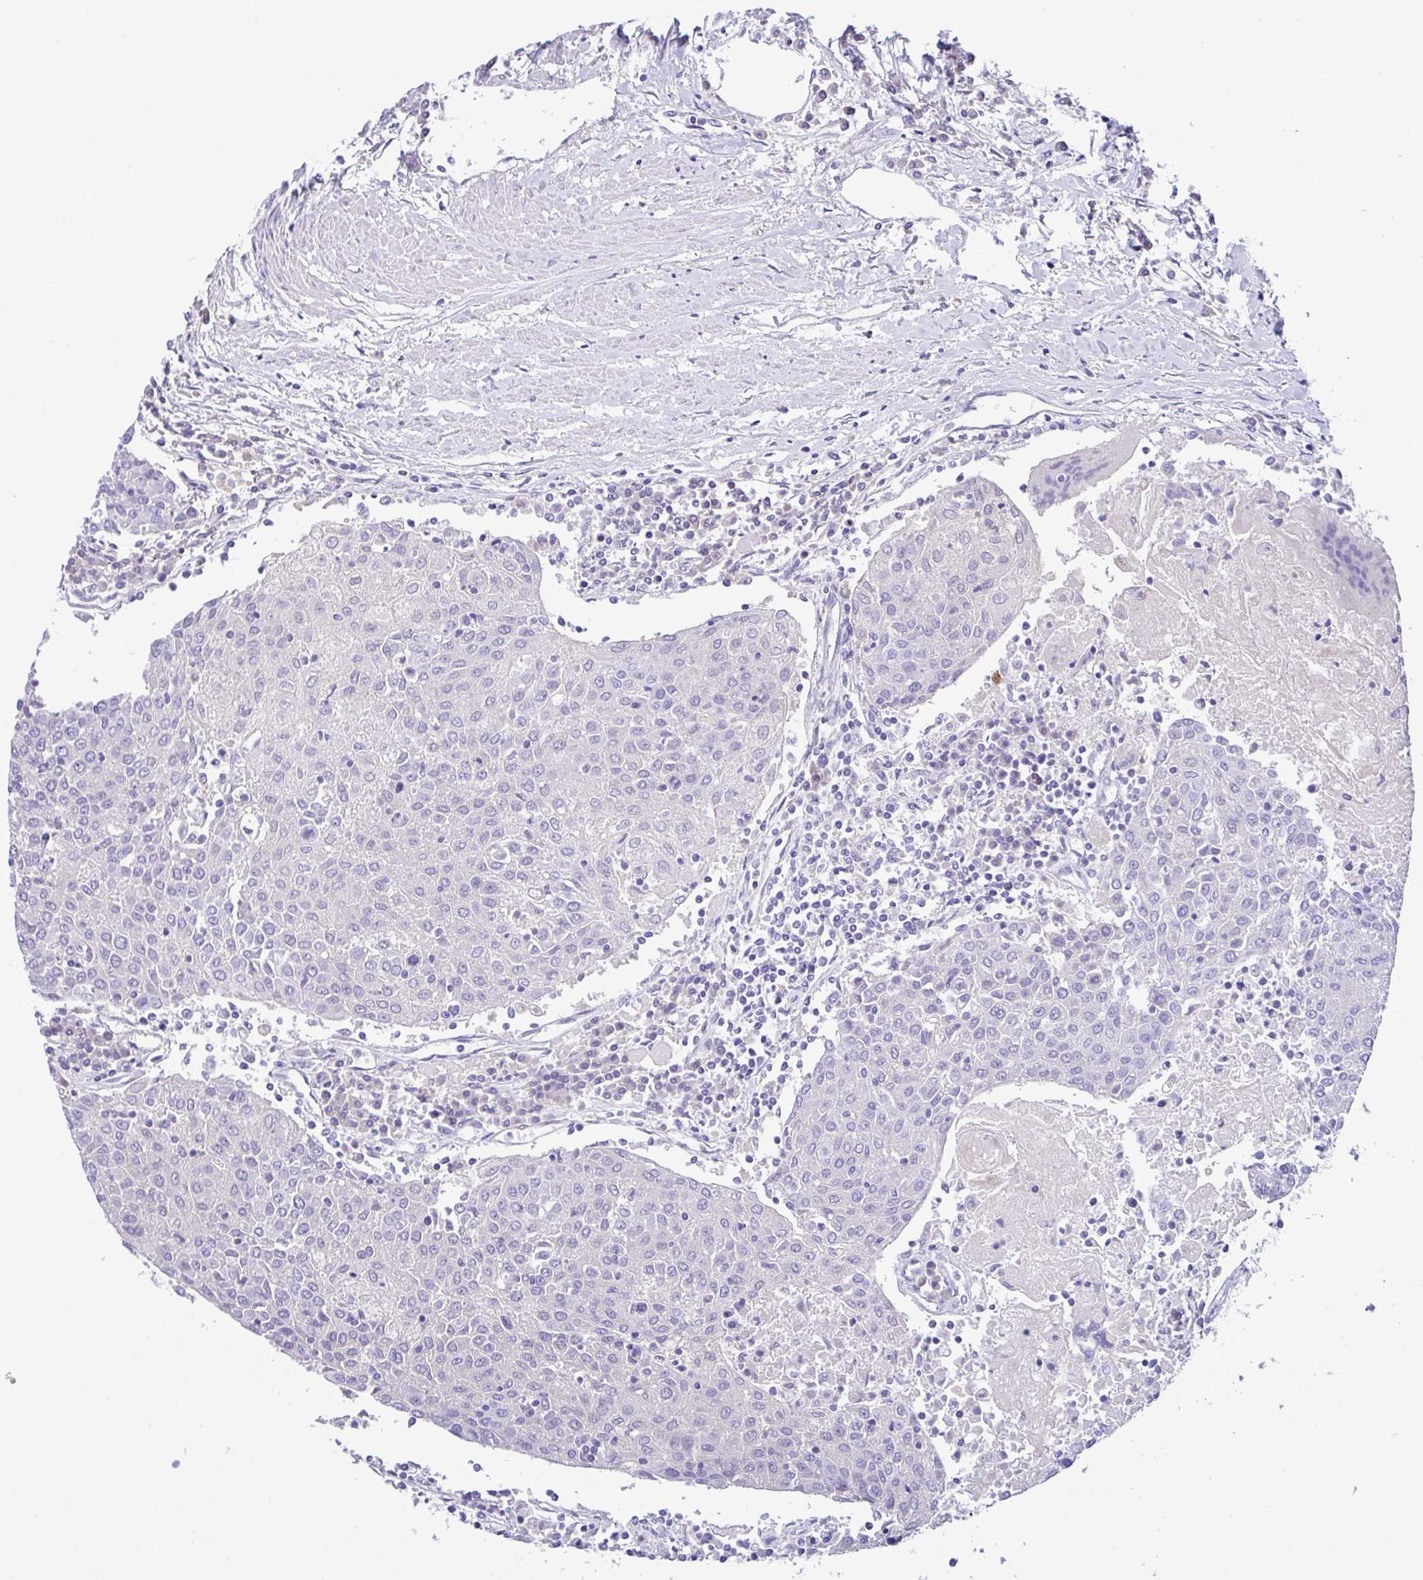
{"staining": {"intensity": "negative", "quantity": "none", "location": "none"}, "tissue": "urothelial cancer", "cell_type": "Tumor cells", "image_type": "cancer", "snomed": [{"axis": "morphology", "description": "Urothelial carcinoma, High grade"}, {"axis": "topography", "description": "Urinary bladder"}], "caption": "Histopathology image shows no protein staining in tumor cells of high-grade urothelial carcinoma tissue.", "gene": "FBXL20", "patient": {"sex": "female", "age": 85}}